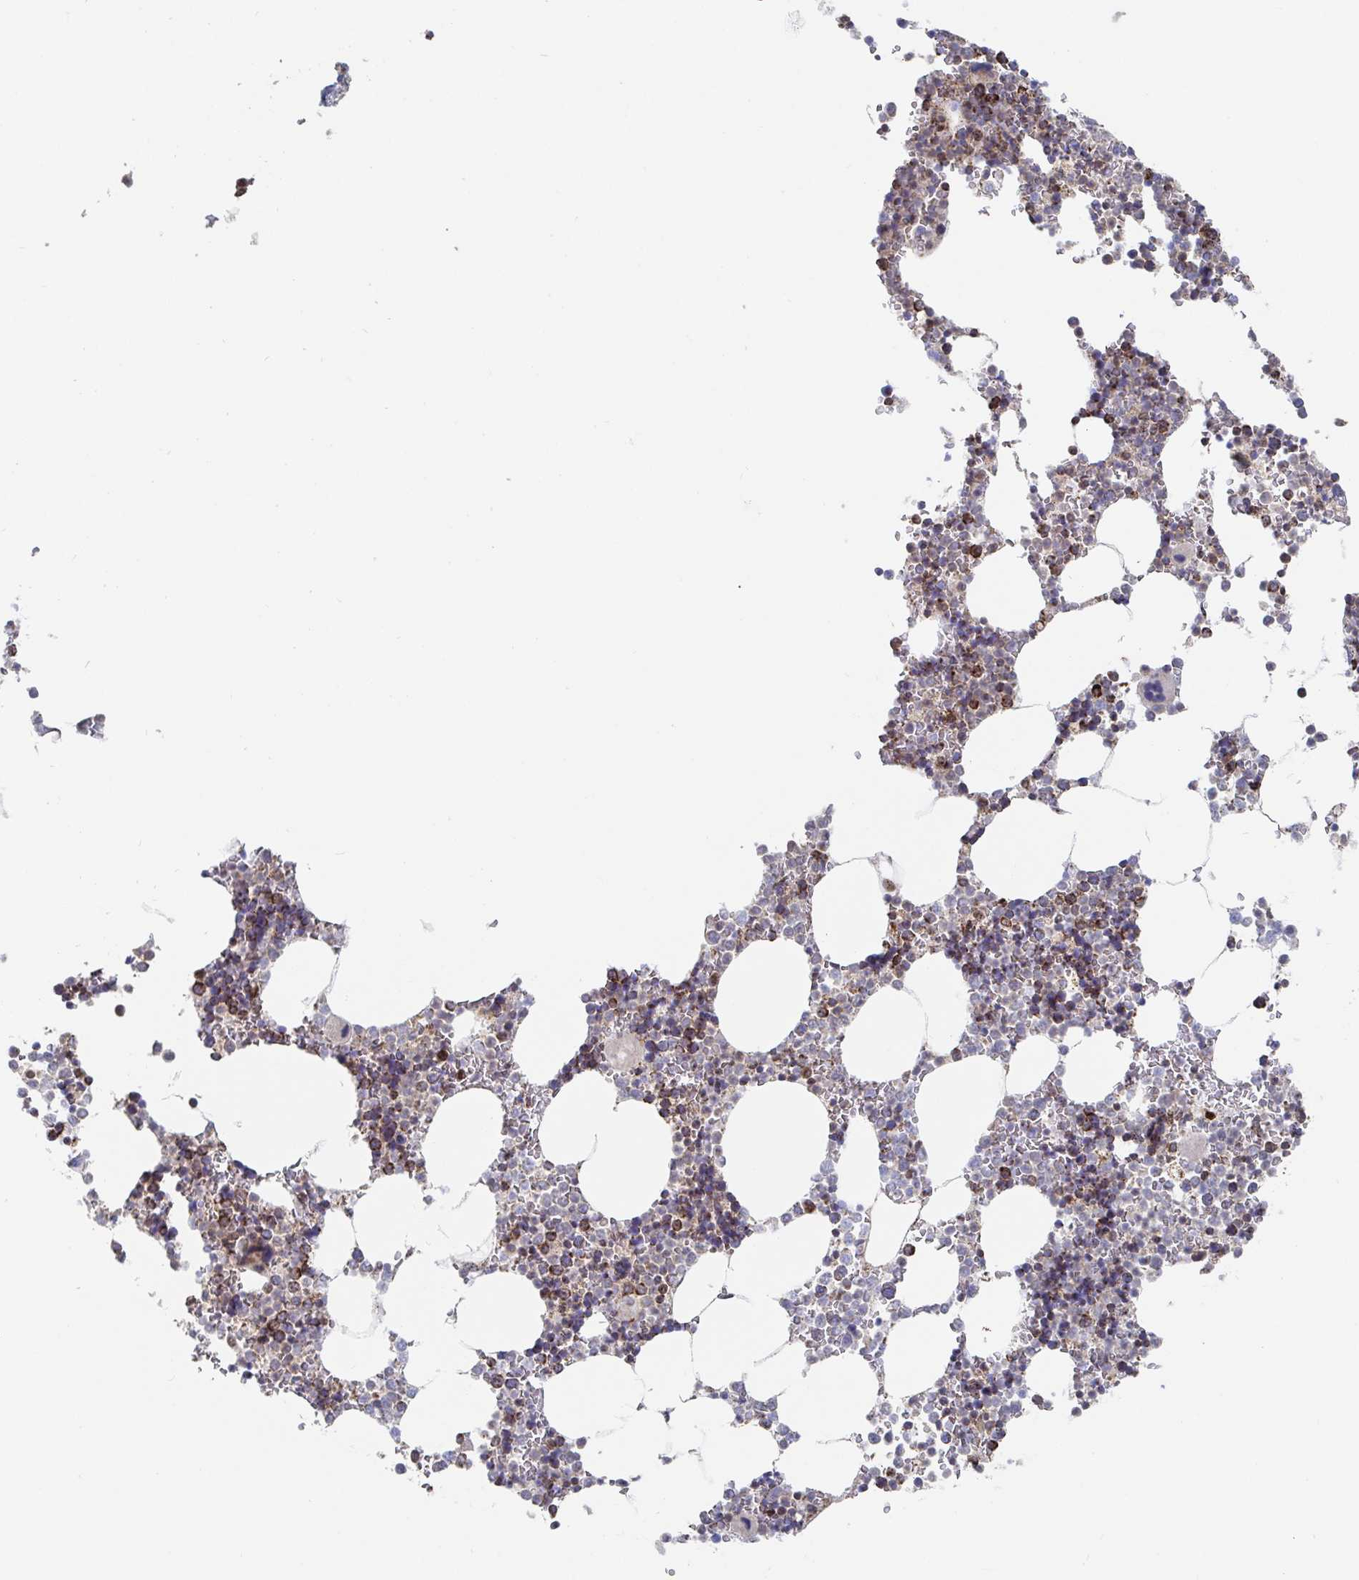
{"staining": {"intensity": "strong", "quantity": "25%-75%", "location": "cytoplasmic/membranous"}, "tissue": "bone marrow", "cell_type": "Hematopoietic cells", "image_type": "normal", "snomed": [{"axis": "morphology", "description": "Normal tissue, NOS"}, {"axis": "topography", "description": "Bone marrow"}], "caption": "DAB immunohistochemical staining of unremarkable bone marrow shows strong cytoplasmic/membranous protein expression in approximately 25%-75% of hematopoietic cells.", "gene": "STARD8", "patient": {"sex": "female", "age": 42}}